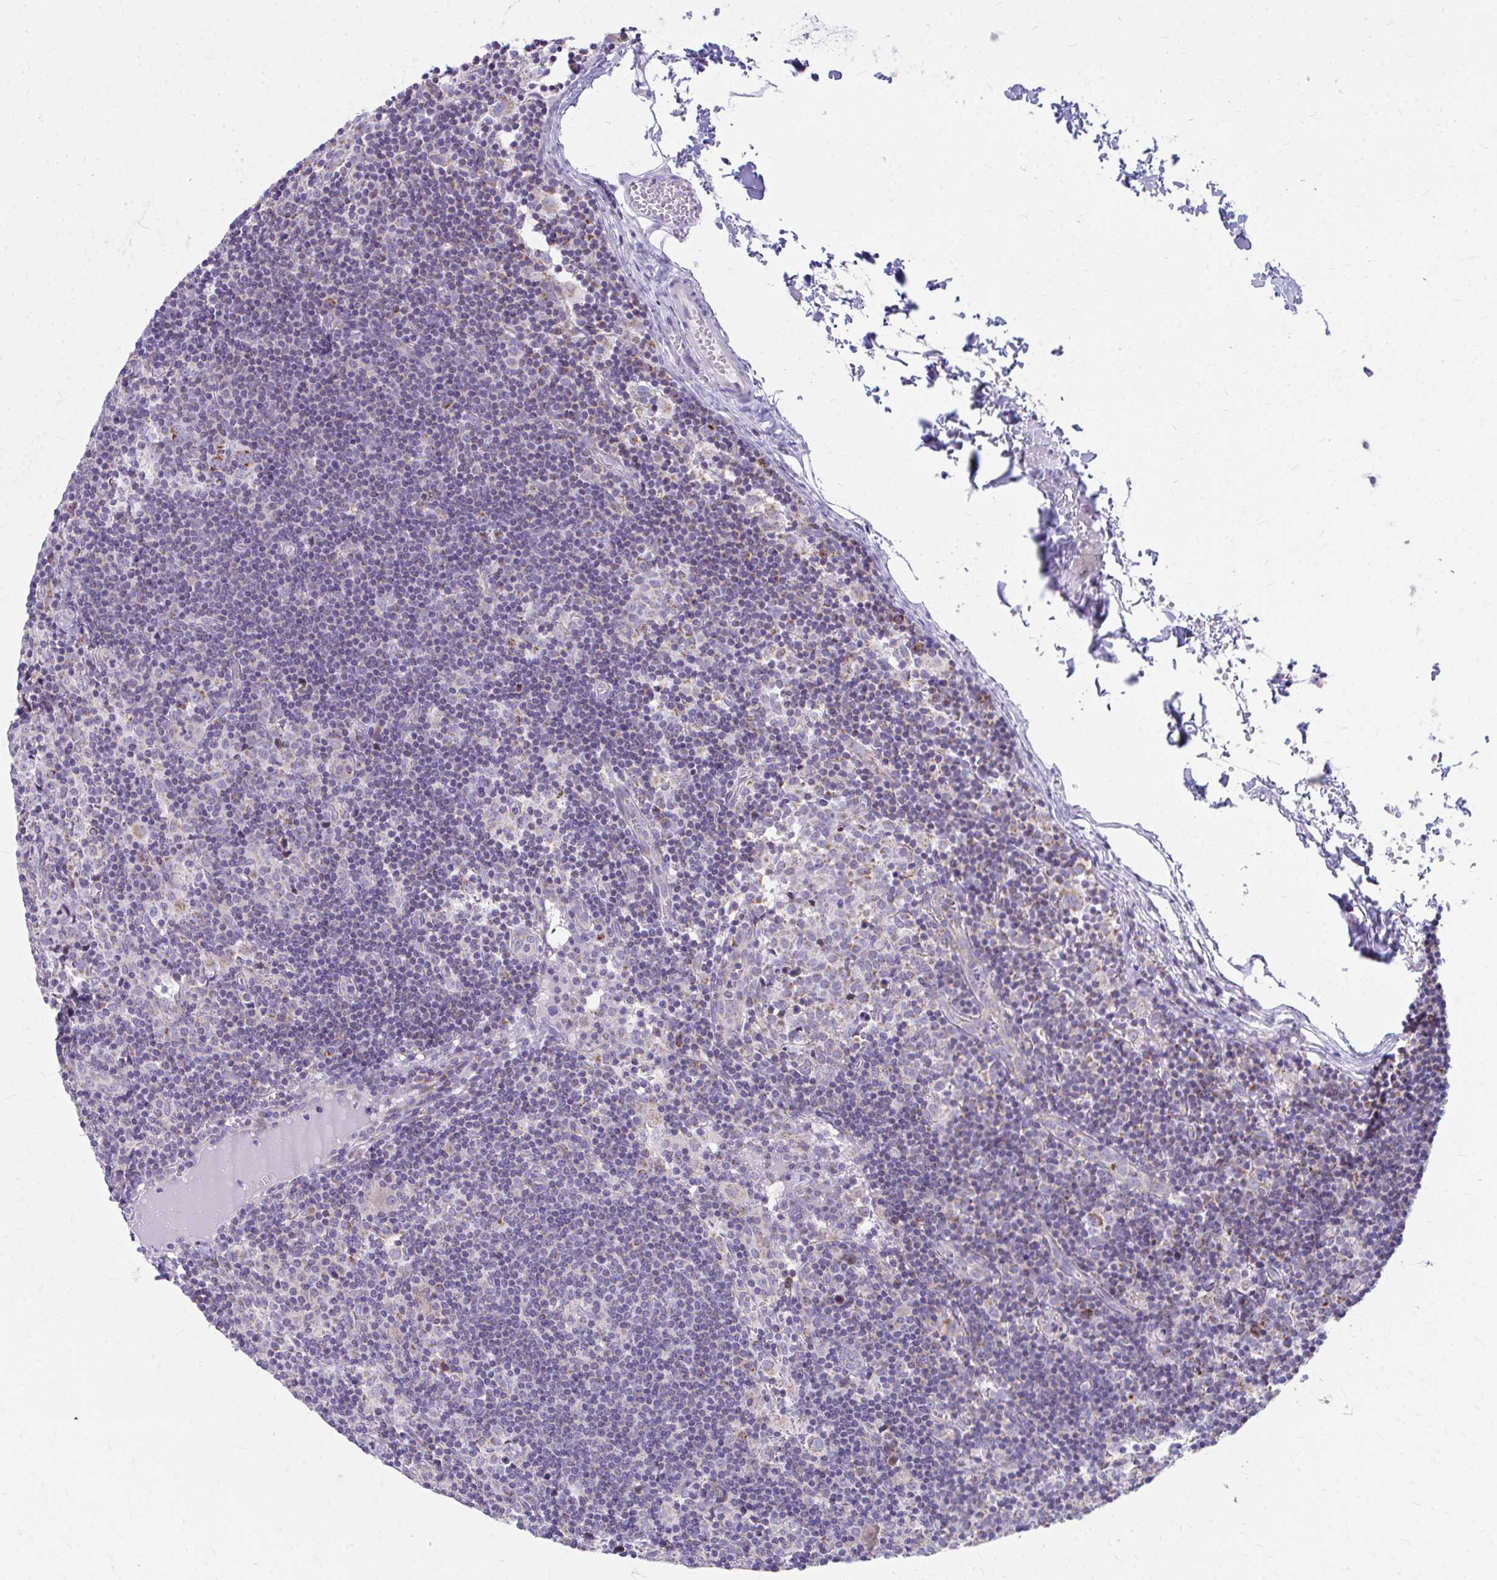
{"staining": {"intensity": "weak", "quantity": "25%-75%", "location": "cytoplasmic/membranous"}, "tissue": "lymph node", "cell_type": "Germinal center cells", "image_type": "normal", "snomed": [{"axis": "morphology", "description": "Normal tissue, NOS"}, {"axis": "topography", "description": "Lymph node"}], "caption": "Immunohistochemical staining of unremarkable human lymph node shows weak cytoplasmic/membranous protein expression in approximately 25%-75% of germinal center cells.", "gene": "MRPL19", "patient": {"sex": "female", "age": 45}}